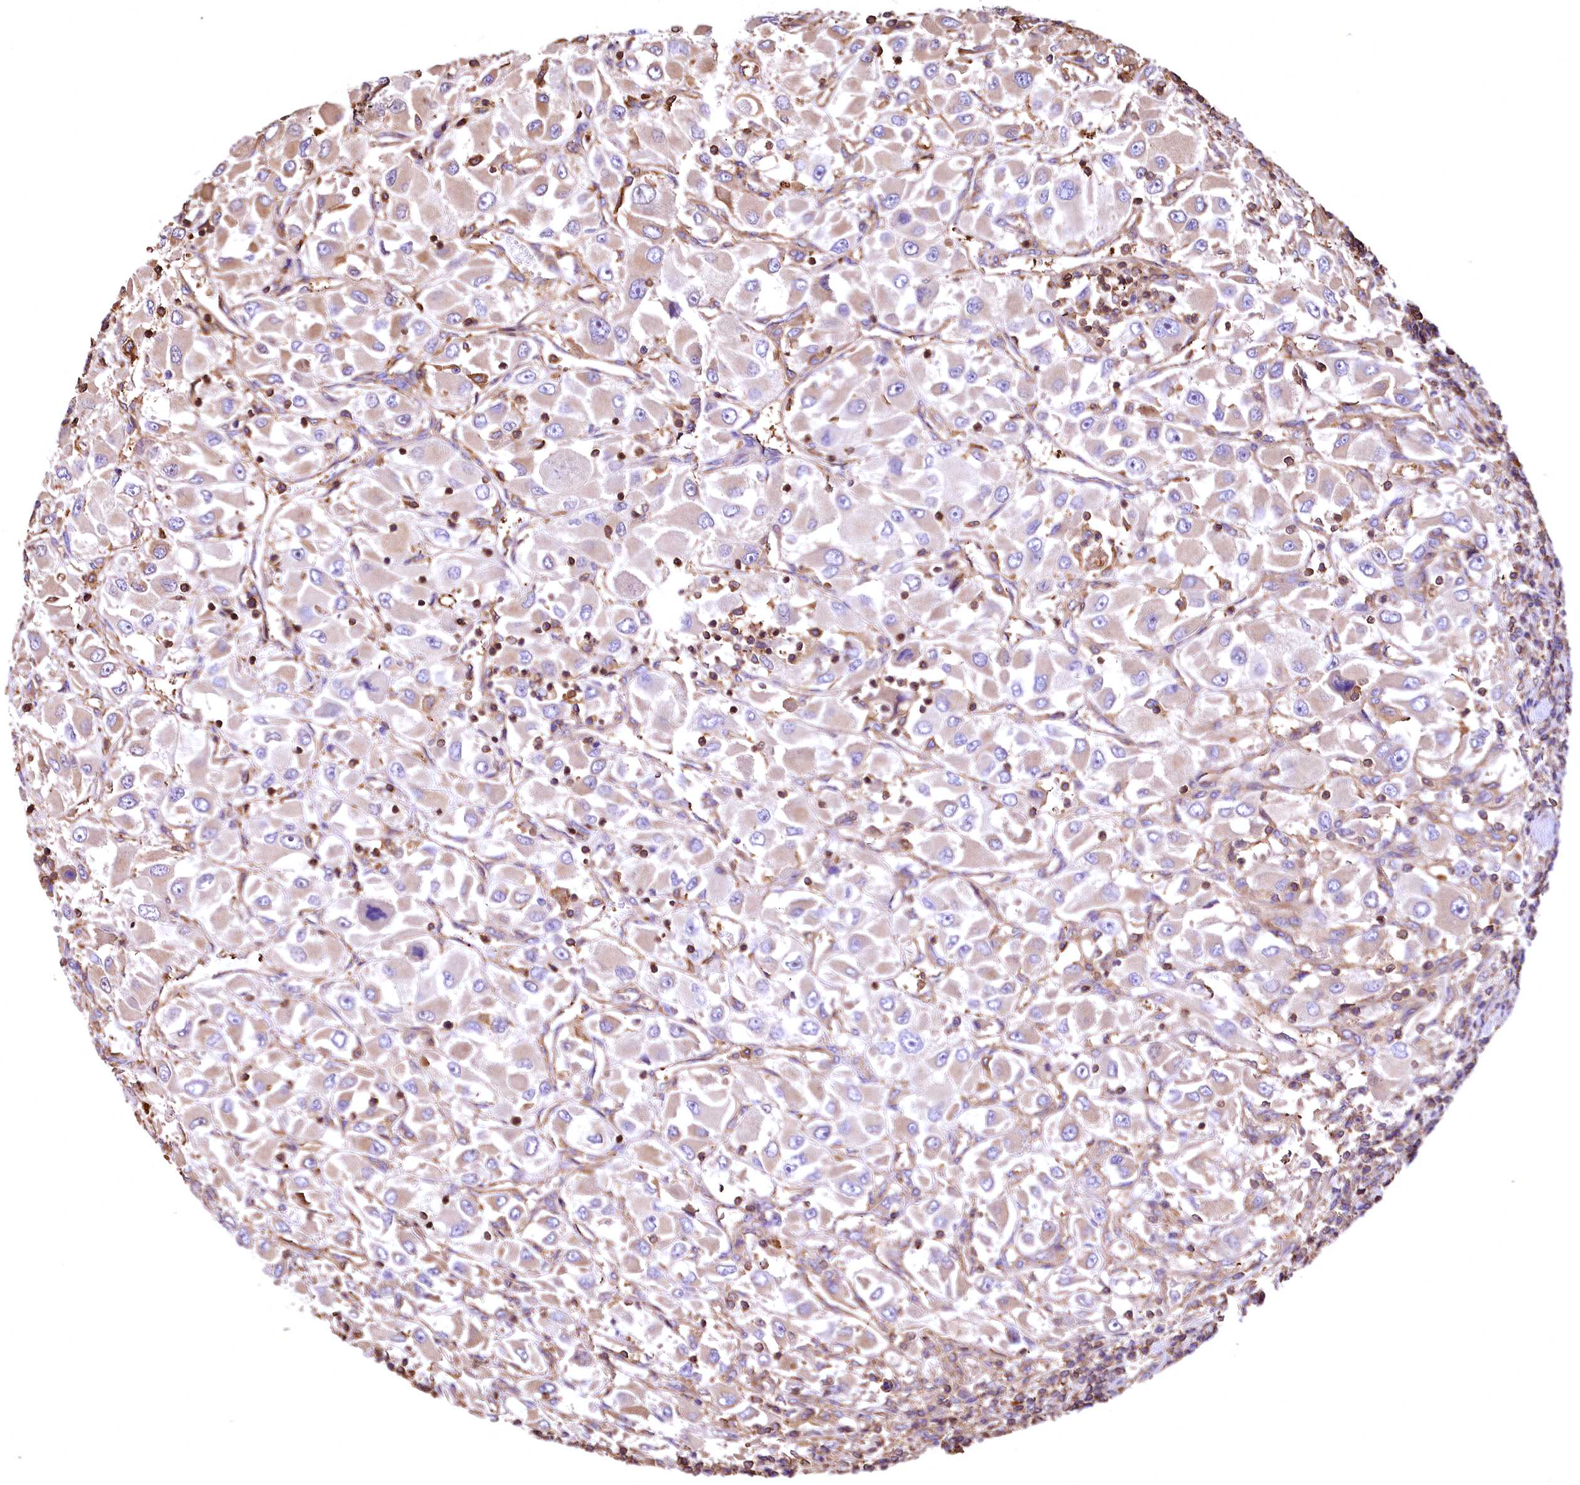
{"staining": {"intensity": "weak", "quantity": "<25%", "location": "cytoplasmic/membranous"}, "tissue": "renal cancer", "cell_type": "Tumor cells", "image_type": "cancer", "snomed": [{"axis": "morphology", "description": "Adenocarcinoma, NOS"}, {"axis": "topography", "description": "Kidney"}], "caption": "The photomicrograph exhibits no significant expression in tumor cells of renal cancer.", "gene": "RARS2", "patient": {"sex": "female", "age": 52}}